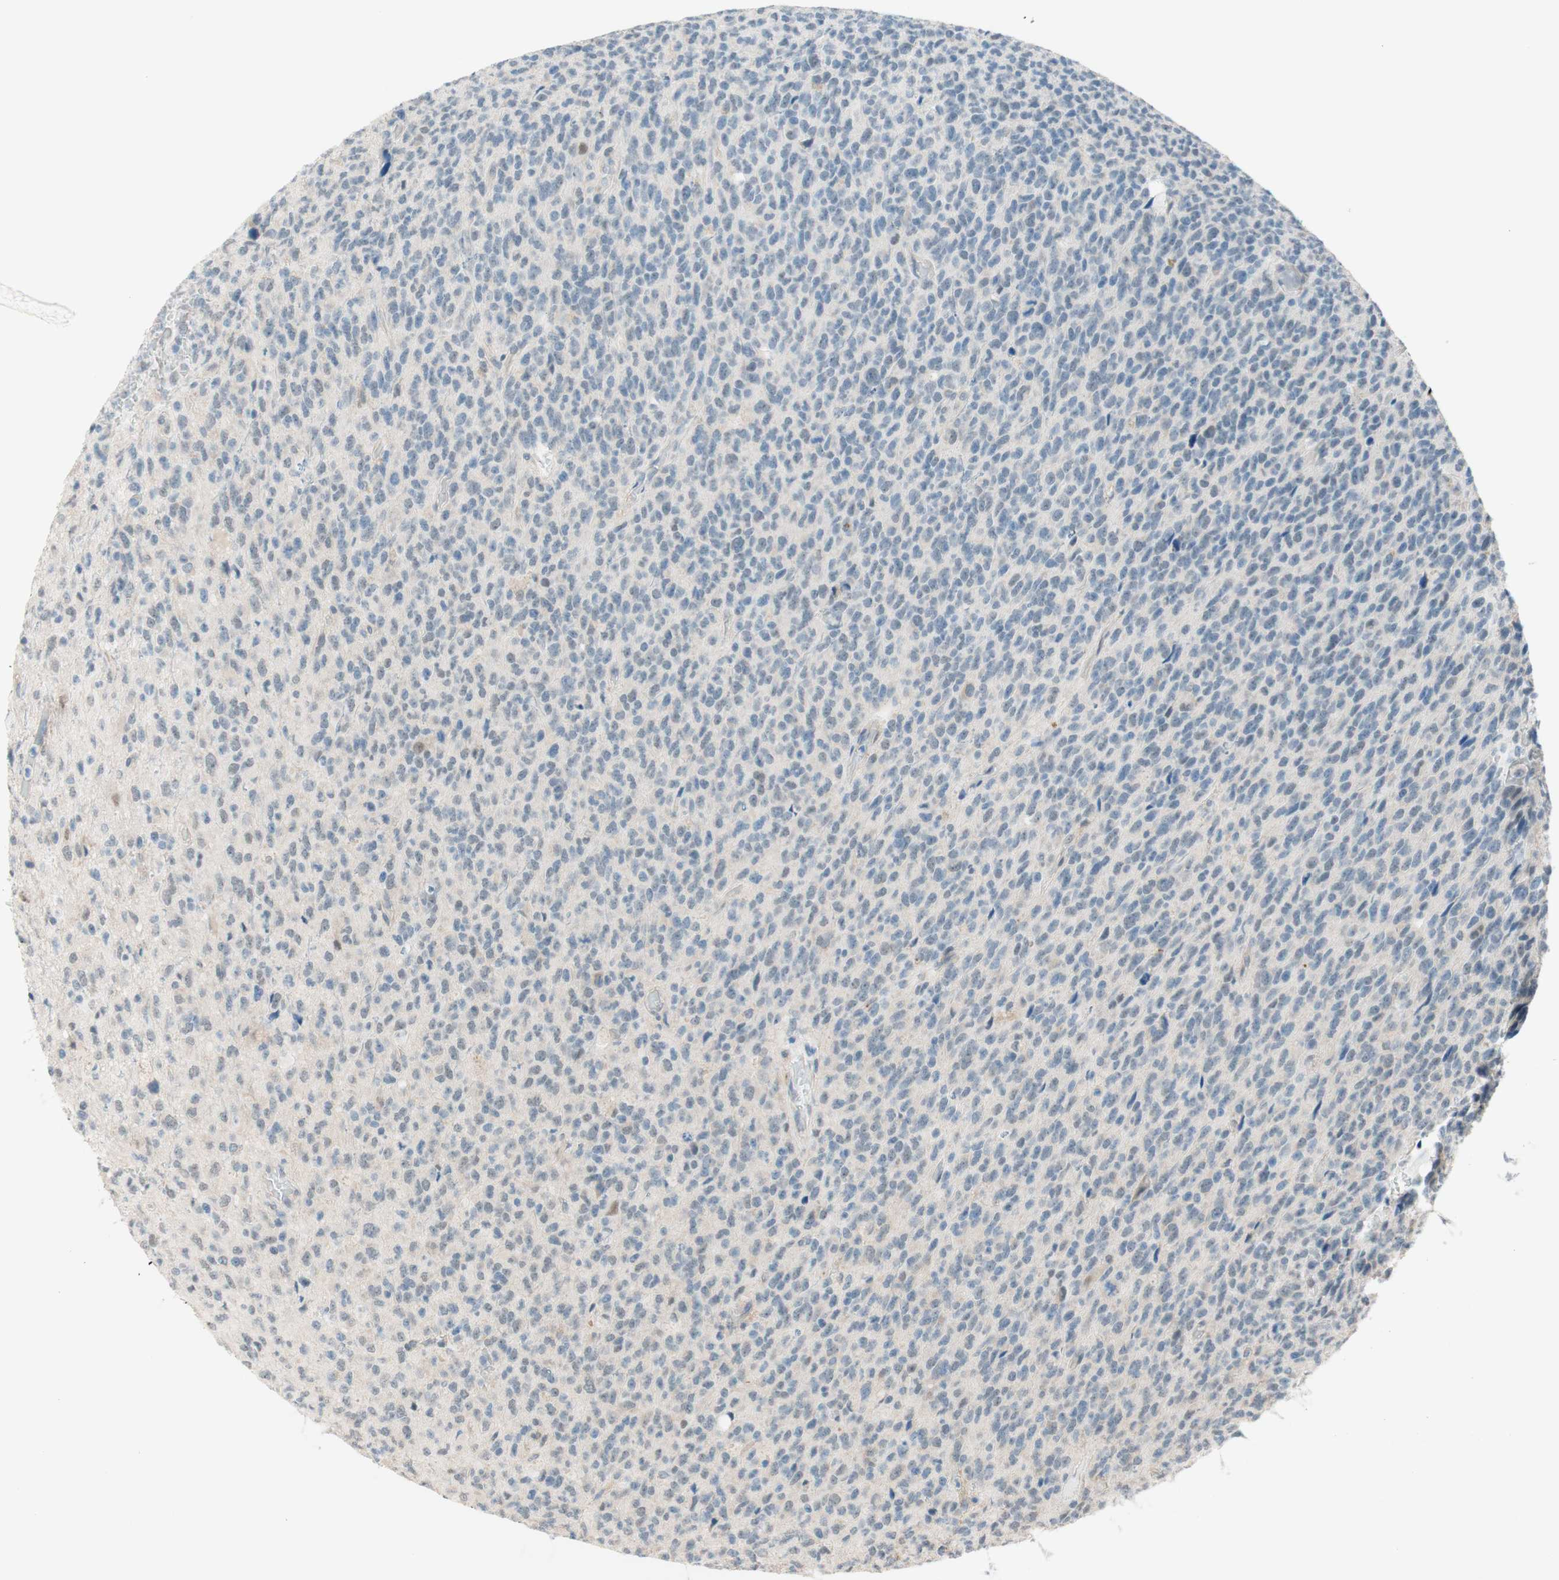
{"staining": {"intensity": "negative", "quantity": "none", "location": "none"}, "tissue": "glioma", "cell_type": "Tumor cells", "image_type": "cancer", "snomed": [{"axis": "morphology", "description": "Glioma, malignant, High grade"}, {"axis": "topography", "description": "pancreas cauda"}], "caption": "This is a photomicrograph of immunohistochemistry staining of malignant high-grade glioma, which shows no staining in tumor cells.", "gene": "JPH1", "patient": {"sex": "male", "age": 60}}